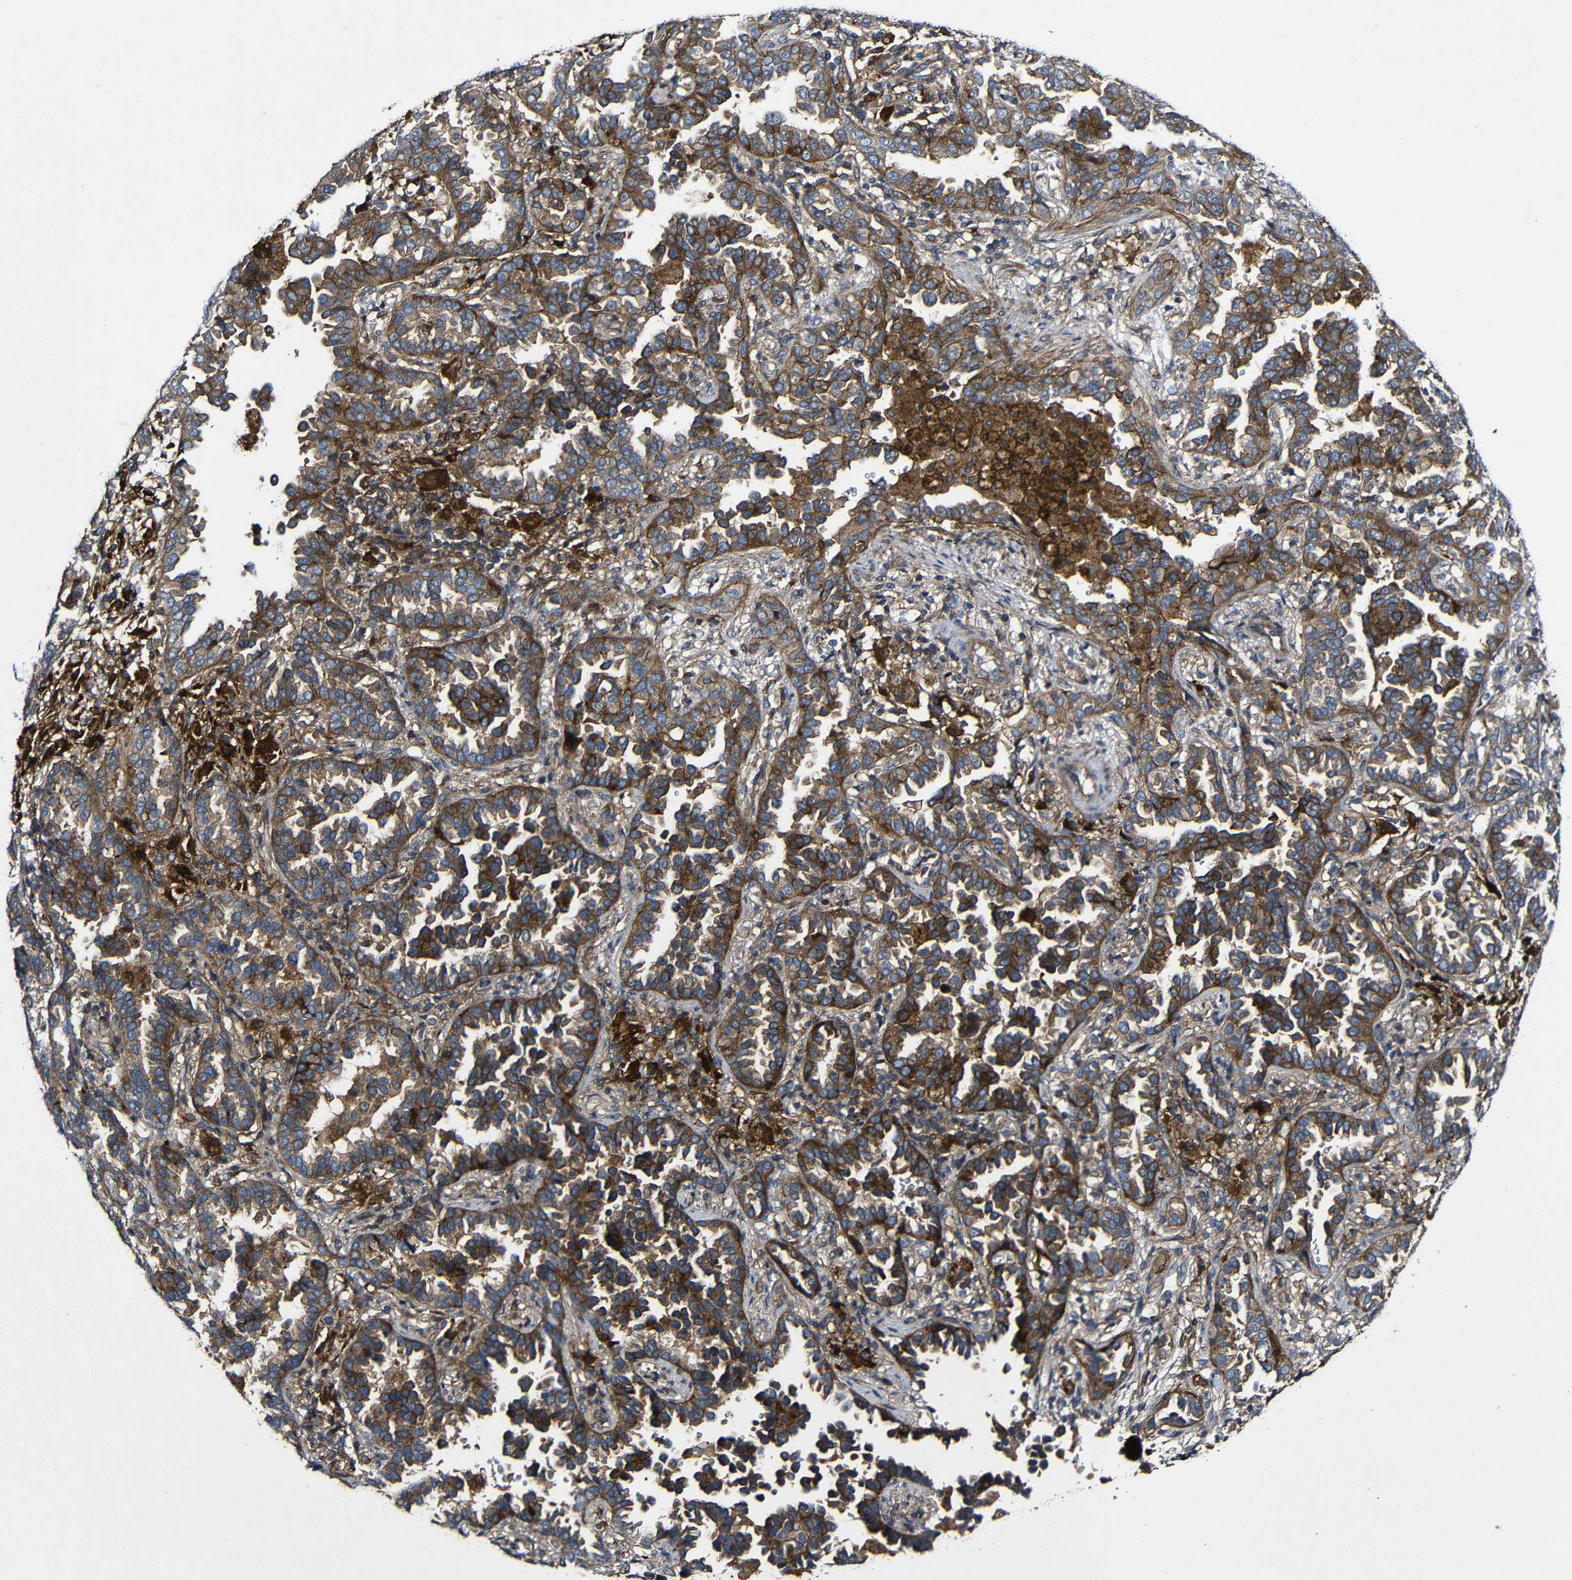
{"staining": {"intensity": "moderate", "quantity": ">75%", "location": "cytoplasmic/membranous"}, "tissue": "lung cancer", "cell_type": "Tumor cells", "image_type": "cancer", "snomed": [{"axis": "morphology", "description": "Normal tissue, NOS"}, {"axis": "morphology", "description": "Adenocarcinoma, NOS"}, {"axis": "topography", "description": "Lung"}], "caption": "Lung adenocarcinoma was stained to show a protein in brown. There is medium levels of moderate cytoplasmic/membranous expression in approximately >75% of tumor cells.", "gene": "GSDME", "patient": {"sex": "male", "age": 59}}